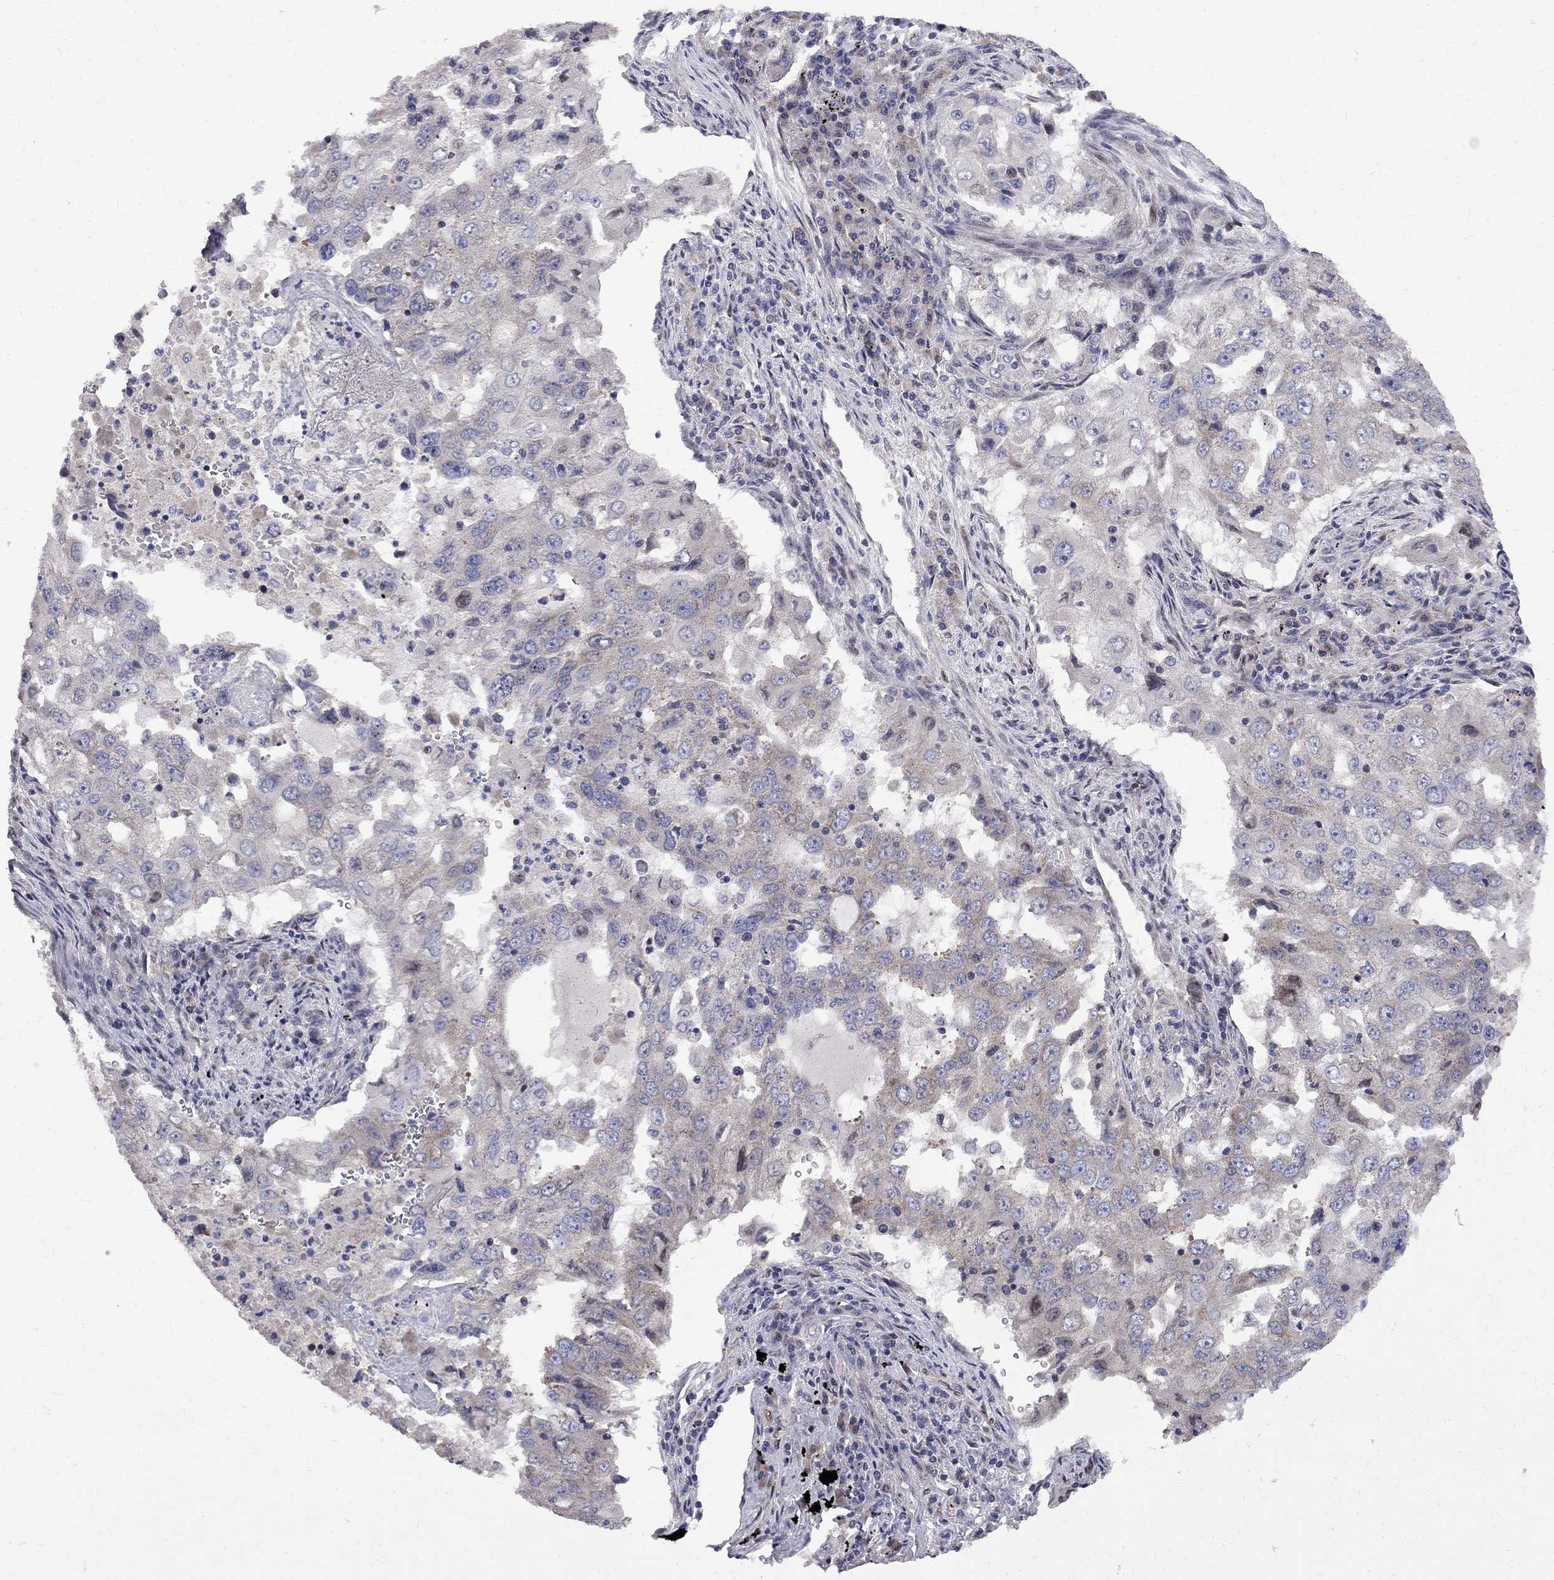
{"staining": {"intensity": "negative", "quantity": "none", "location": "none"}, "tissue": "lung cancer", "cell_type": "Tumor cells", "image_type": "cancer", "snomed": [{"axis": "morphology", "description": "Adenocarcinoma, NOS"}, {"axis": "topography", "description": "Lung"}], "caption": "Tumor cells are negative for protein expression in human lung cancer (adenocarcinoma). (DAB immunohistochemistry (IHC), high magnification).", "gene": "CNOT11", "patient": {"sex": "female", "age": 61}}